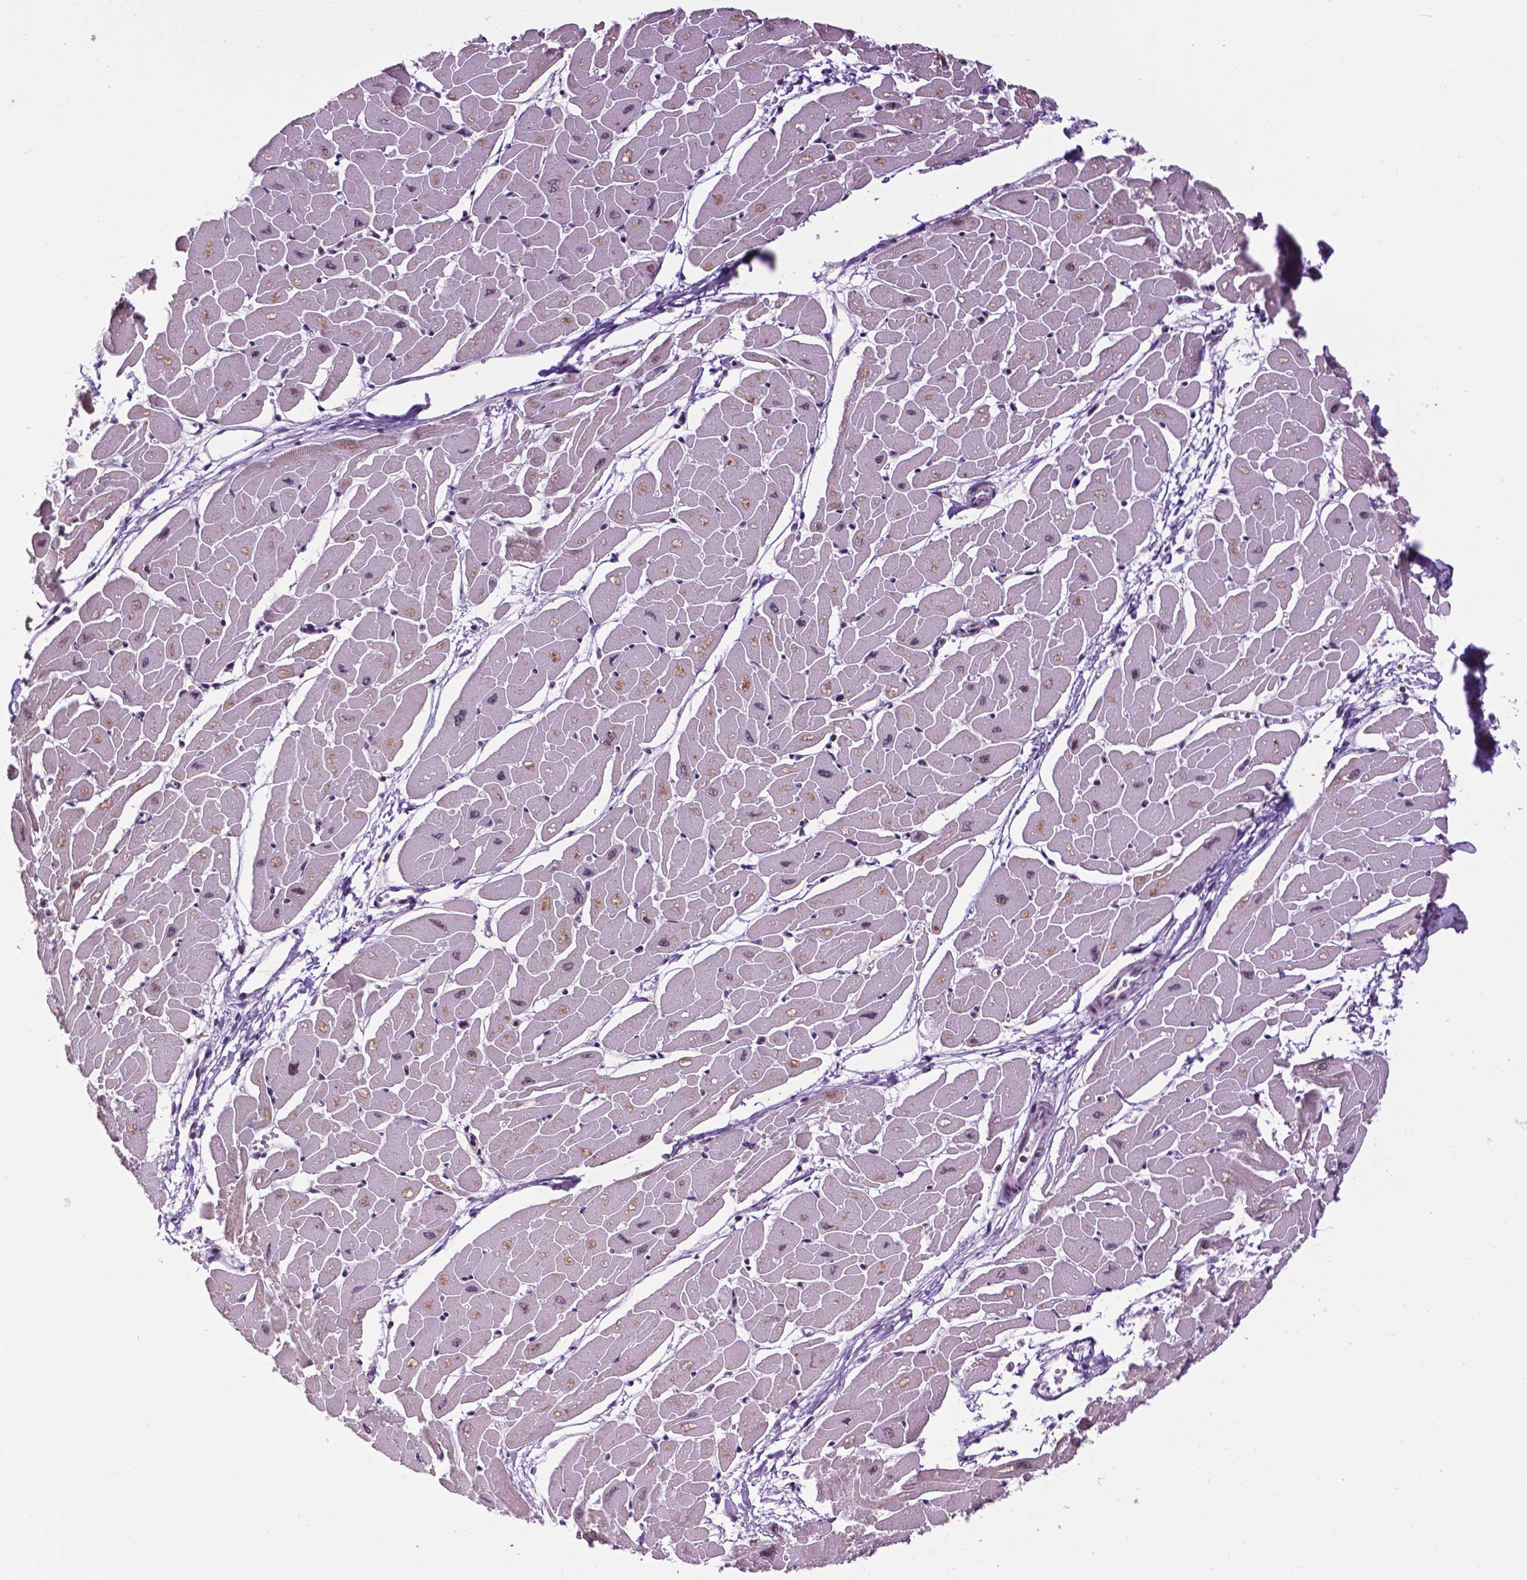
{"staining": {"intensity": "weak", "quantity": "<25%", "location": "cytoplasmic/membranous,nuclear"}, "tissue": "heart muscle", "cell_type": "Cardiomyocytes", "image_type": "normal", "snomed": [{"axis": "morphology", "description": "Normal tissue, NOS"}, {"axis": "topography", "description": "Heart"}], "caption": "Cardiomyocytes are negative for brown protein staining in unremarkable heart muscle. (Stains: DAB (3,3'-diaminobenzidine) immunohistochemistry (IHC) with hematoxylin counter stain, Microscopy: brightfield microscopy at high magnification).", "gene": "EAF1", "patient": {"sex": "male", "age": 57}}